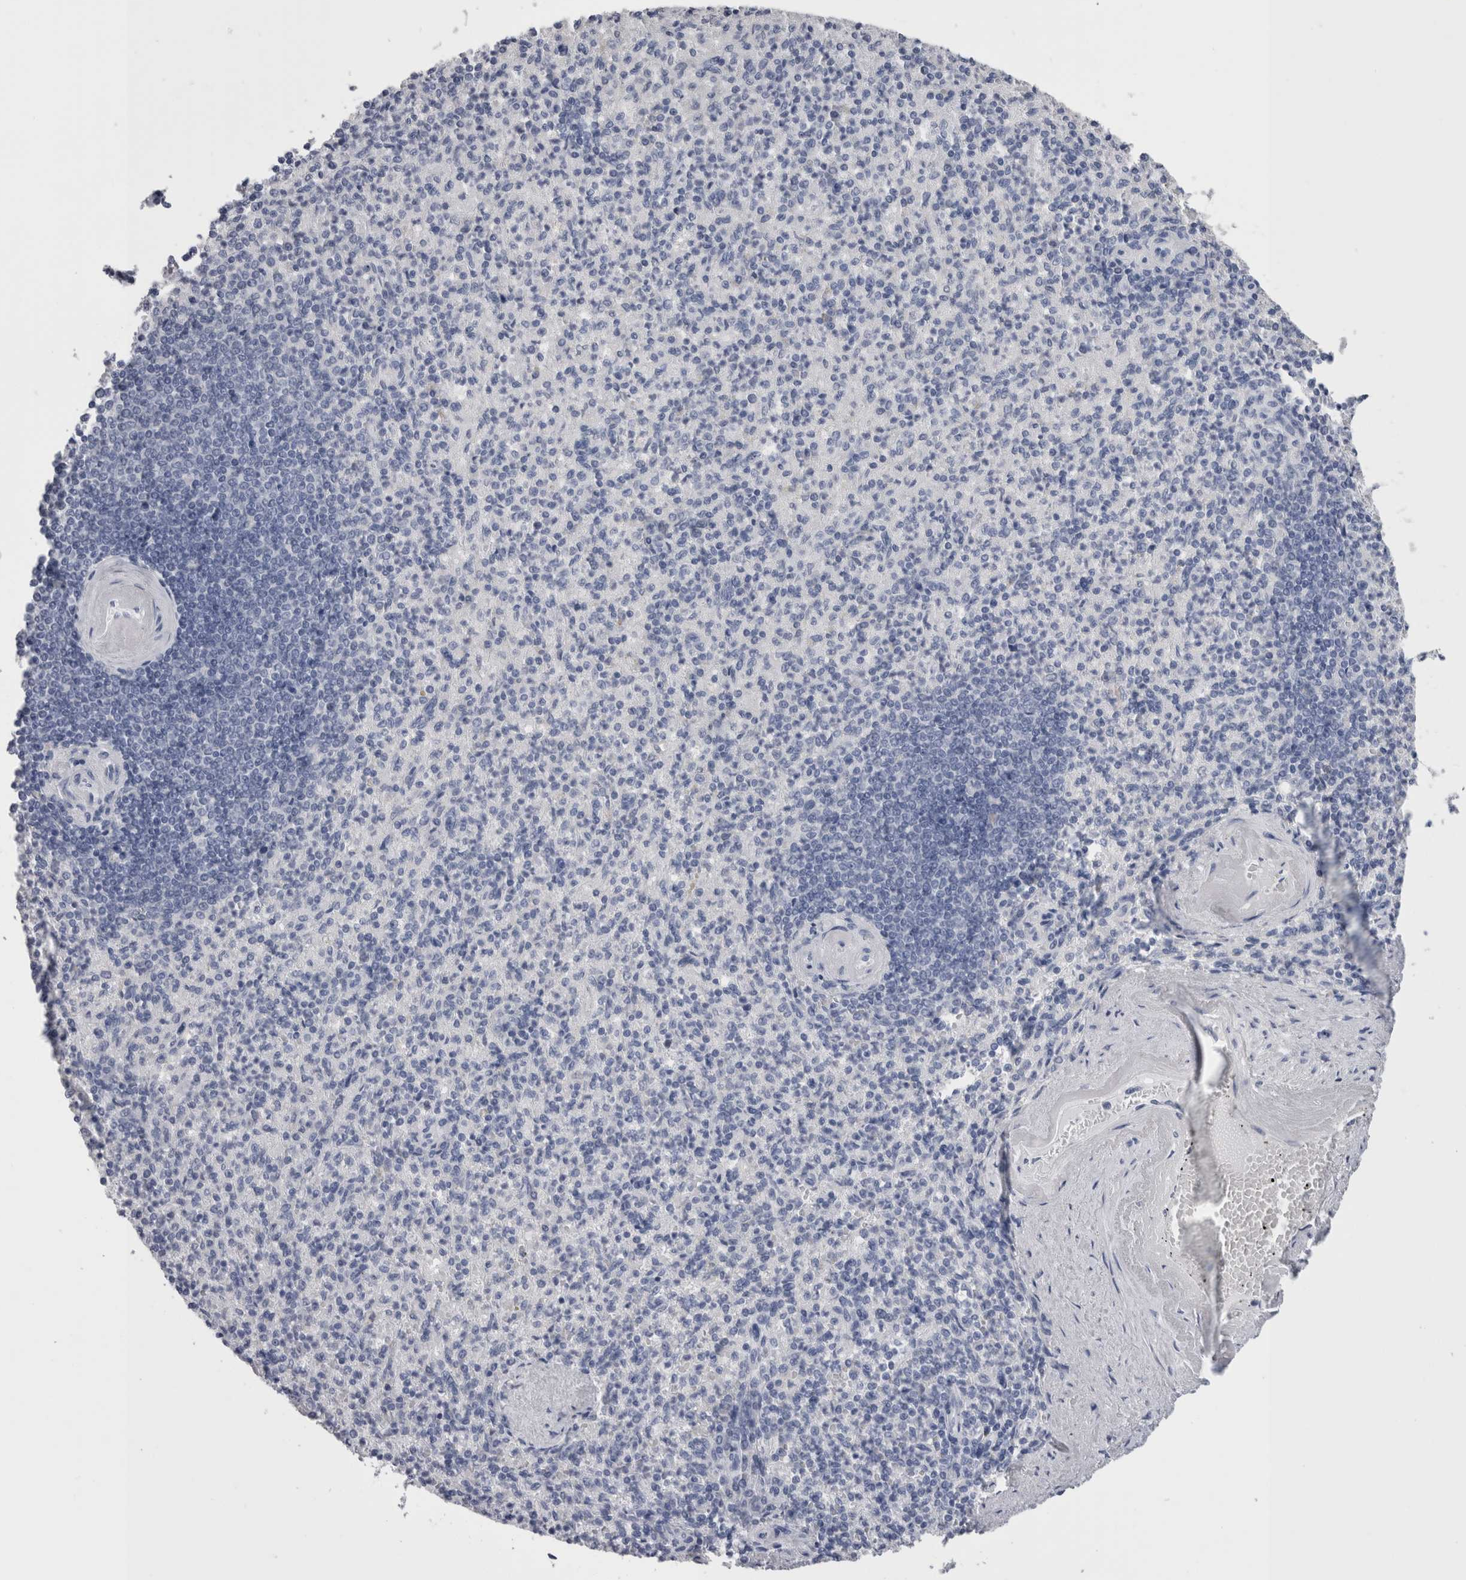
{"staining": {"intensity": "negative", "quantity": "none", "location": "none"}, "tissue": "spleen", "cell_type": "Cells in red pulp", "image_type": "normal", "snomed": [{"axis": "morphology", "description": "Normal tissue, NOS"}, {"axis": "topography", "description": "Spleen"}], "caption": "Image shows no protein expression in cells in red pulp of unremarkable spleen. (DAB (3,3'-diaminobenzidine) IHC visualized using brightfield microscopy, high magnification).", "gene": "CA8", "patient": {"sex": "female", "age": 74}}